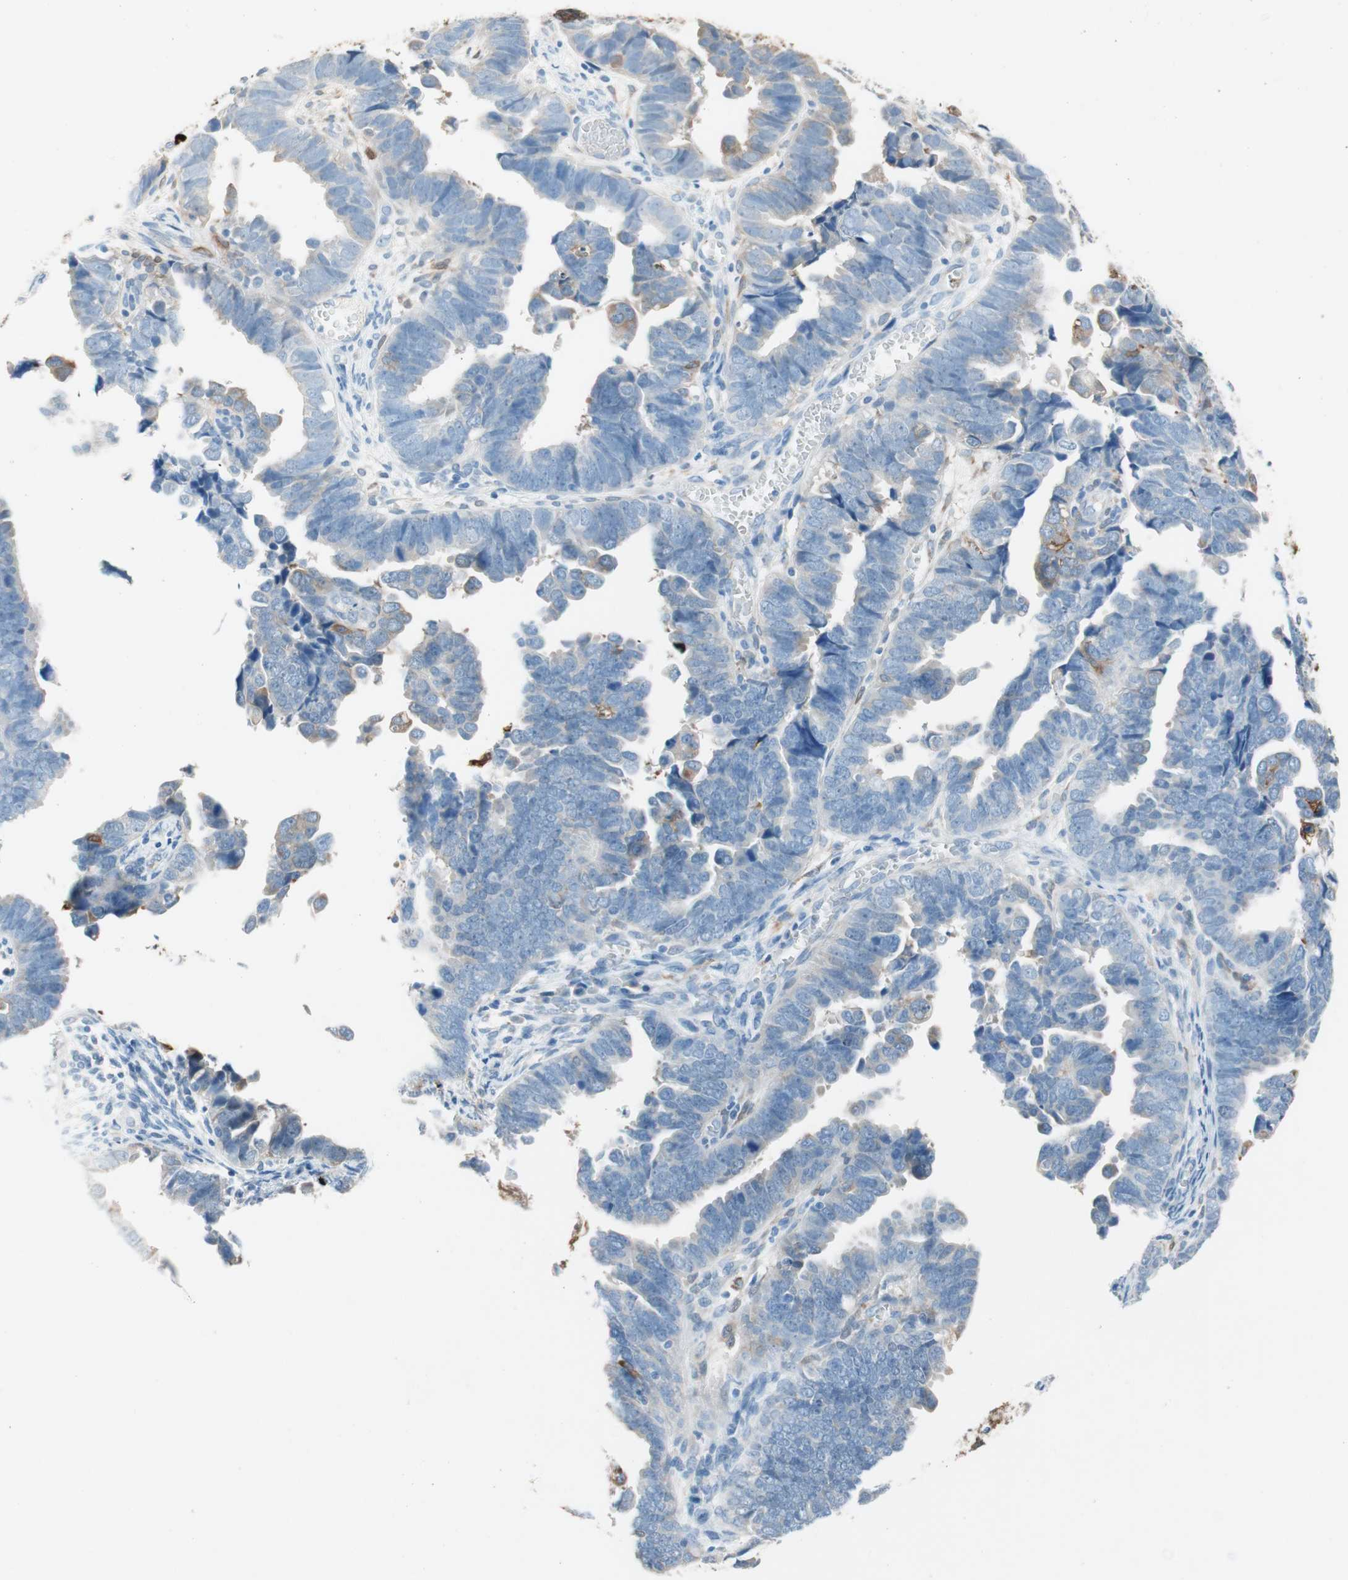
{"staining": {"intensity": "weak", "quantity": "<25%", "location": "cytoplasmic/membranous"}, "tissue": "endometrial cancer", "cell_type": "Tumor cells", "image_type": "cancer", "snomed": [{"axis": "morphology", "description": "Adenocarcinoma, NOS"}, {"axis": "topography", "description": "Endometrium"}], "caption": "Immunohistochemistry (IHC) of endometrial cancer (adenocarcinoma) shows no staining in tumor cells. The staining was performed using DAB (3,3'-diaminobenzidine) to visualize the protein expression in brown, while the nuclei were stained in blue with hematoxylin (Magnification: 20x).", "gene": "GLUL", "patient": {"sex": "female", "age": 75}}